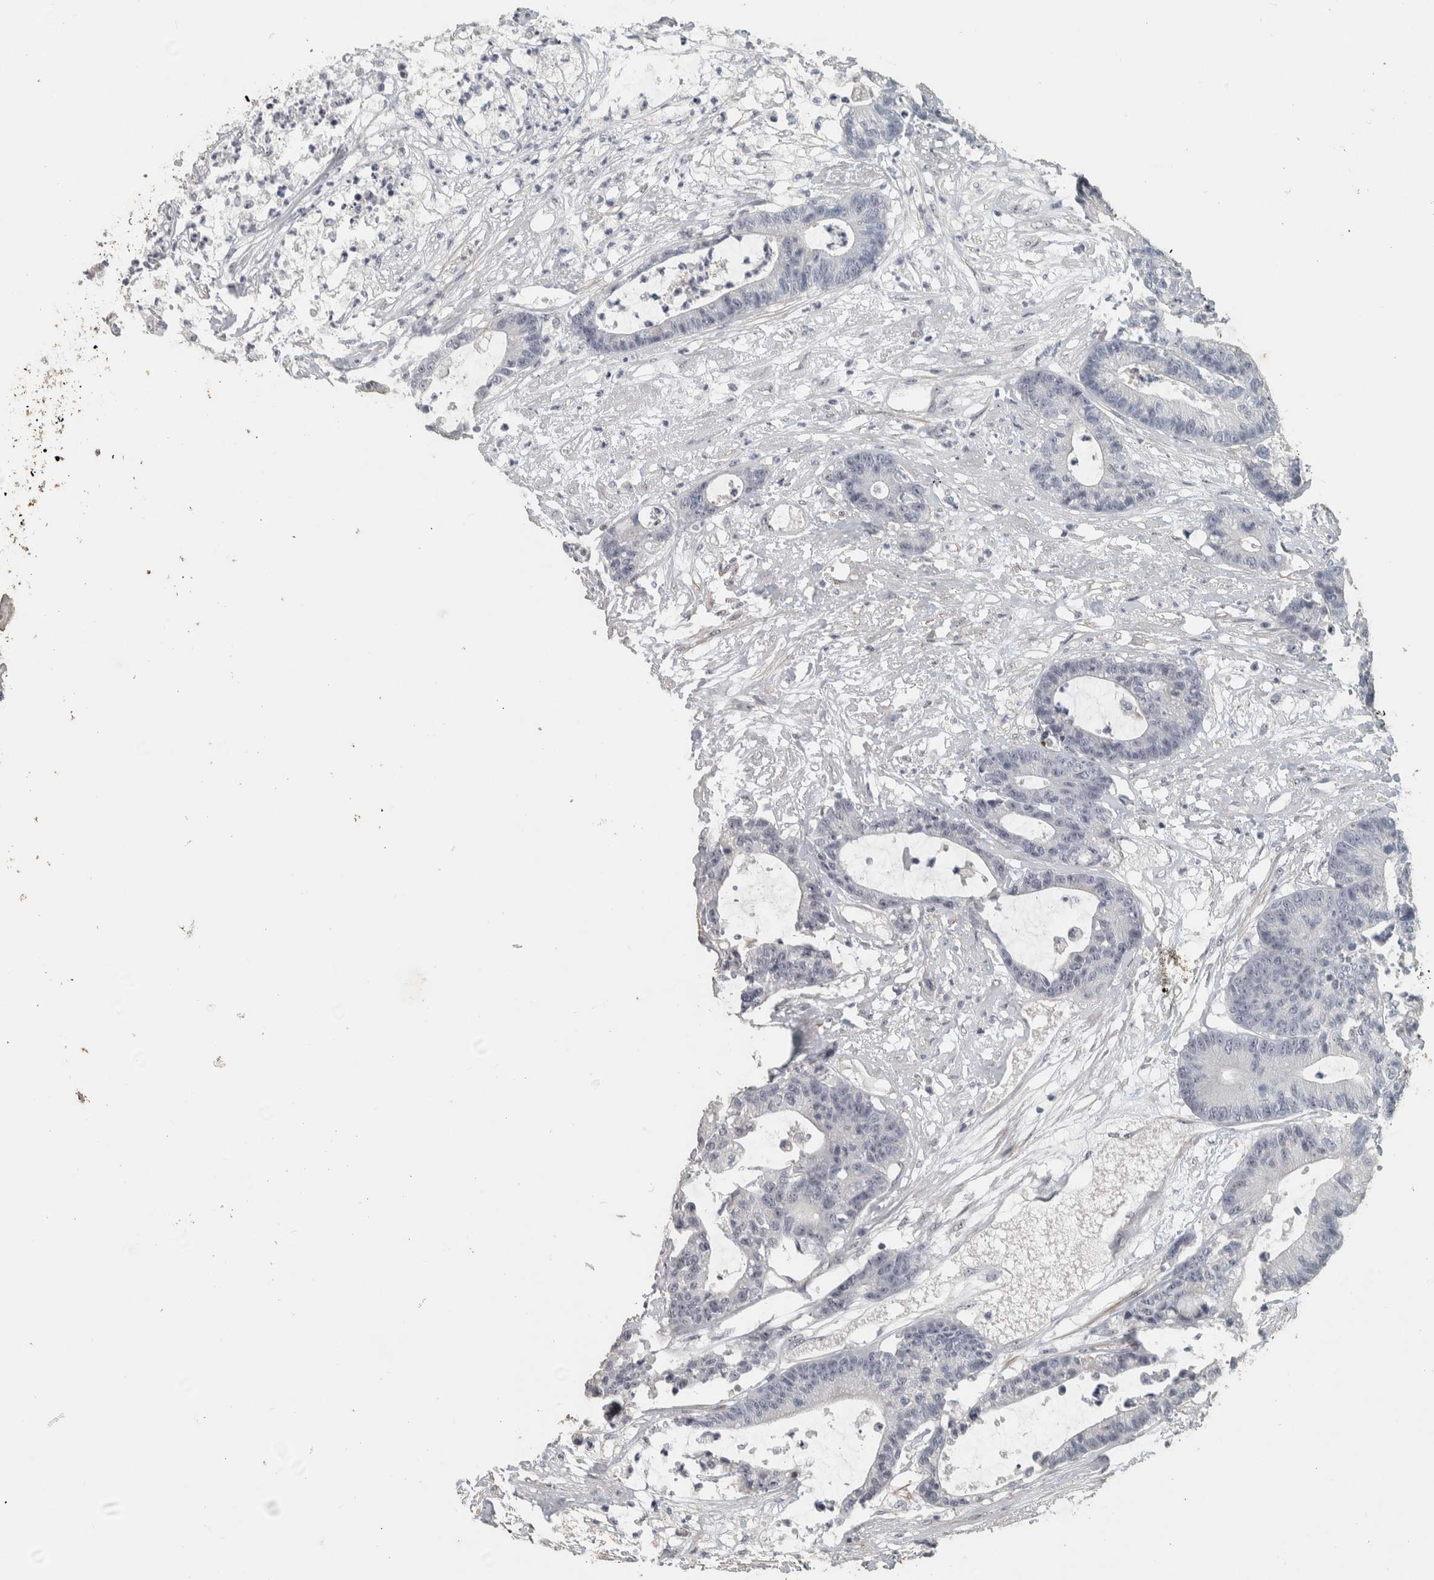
{"staining": {"intensity": "negative", "quantity": "none", "location": "none"}, "tissue": "colorectal cancer", "cell_type": "Tumor cells", "image_type": "cancer", "snomed": [{"axis": "morphology", "description": "Adenocarcinoma, NOS"}, {"axis": "topography", "description": "Colon"}], "caption": "Immunohistochemical staining of human adenocarcinoma (colorectal) reveals no significant positivity in tumor cells.", "gene": "DCAF10", "patient": {"sex": "female", "age": 84}}